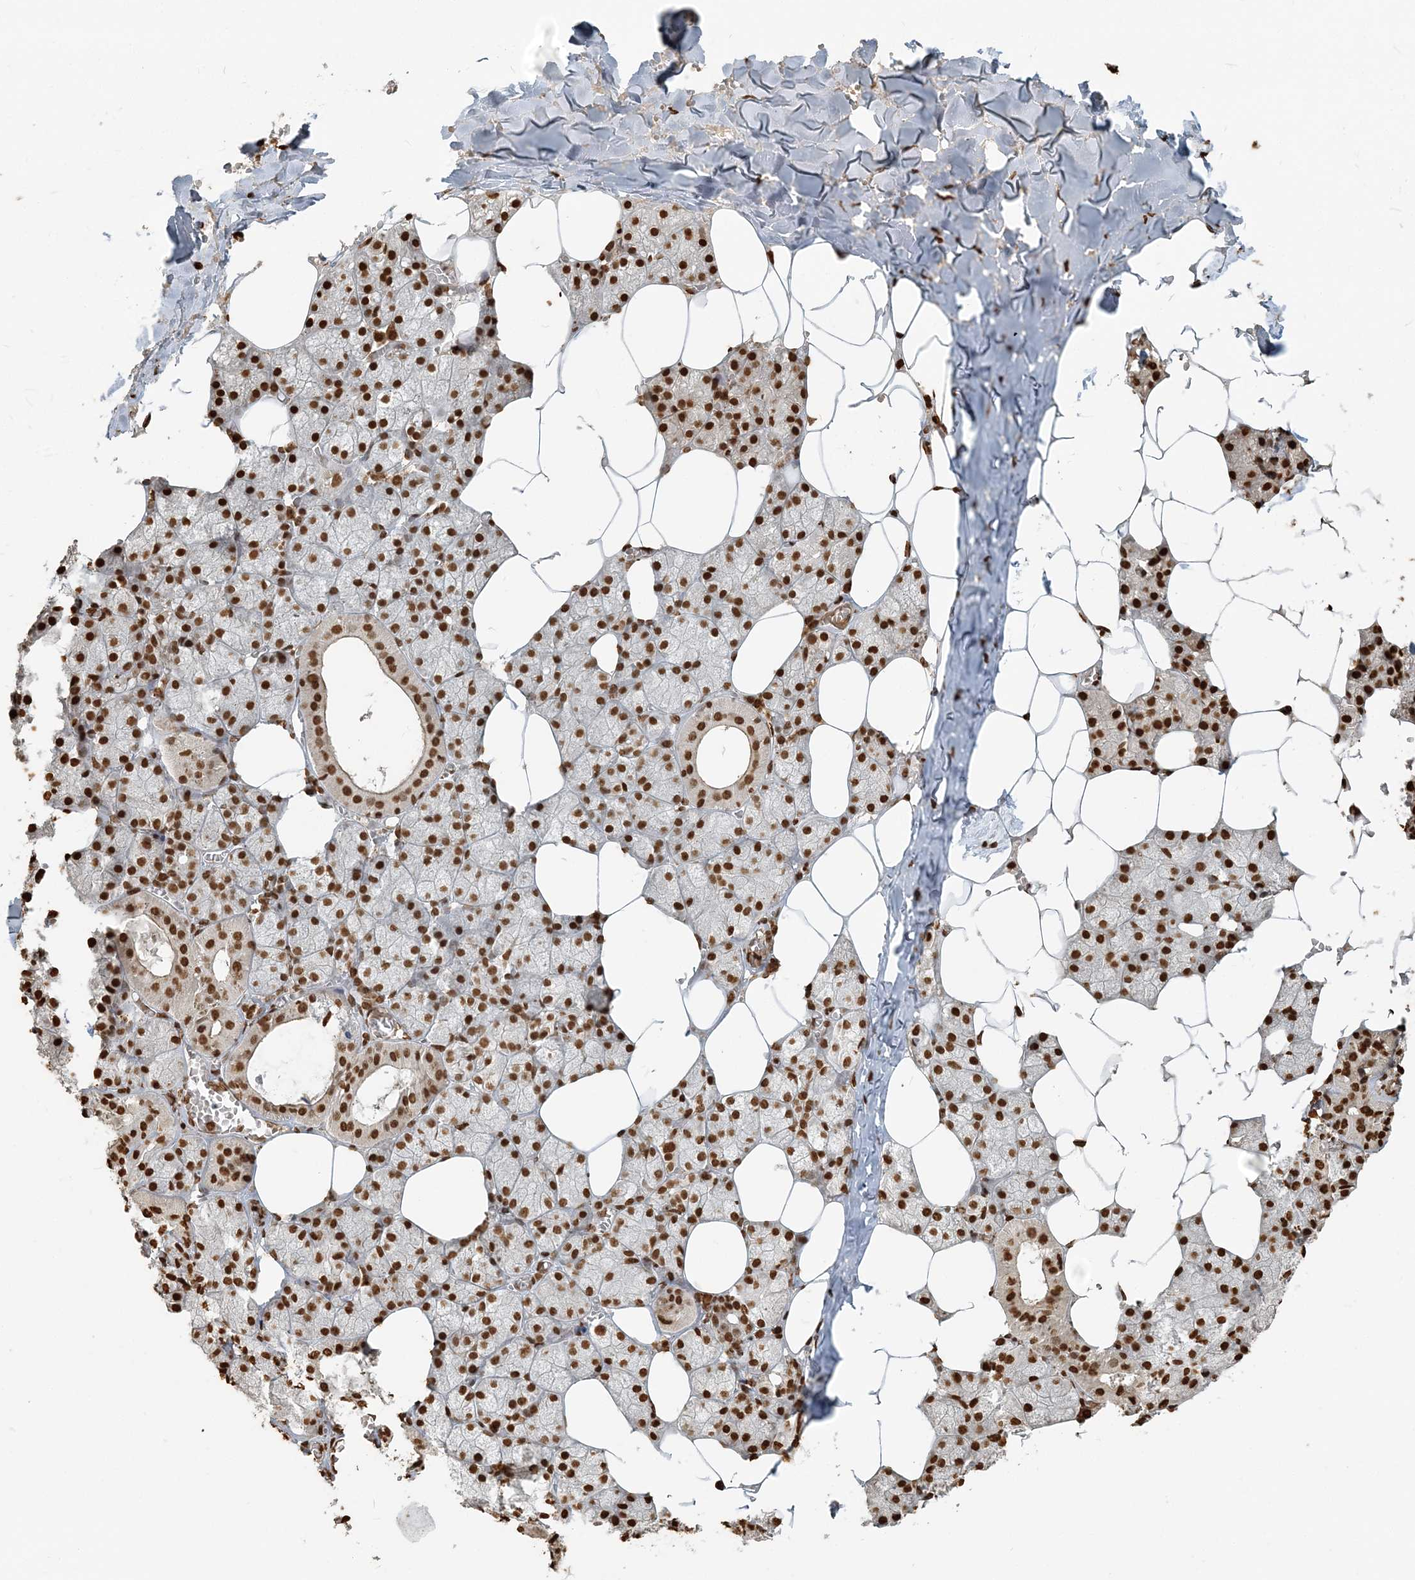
{"staining": {"intensity": "strong", "quantity": ">75%", "location": "nuclear"}, "tissue": "salivary gland", "cell_type": "Glandular cells", "image_type": "normal", "snomed": [{"axis": "morphology", "description": "Normal tissue, NOS"}, {"axis": "topography", "description": "Salivary gland"}], "caption": "Protein analysis of unremarkable salivary gland demonstrates strong nuclear positivity in about >75% of glandular cells.", "gene": "H3", "patient": {"sex": "male", "age": 62}}